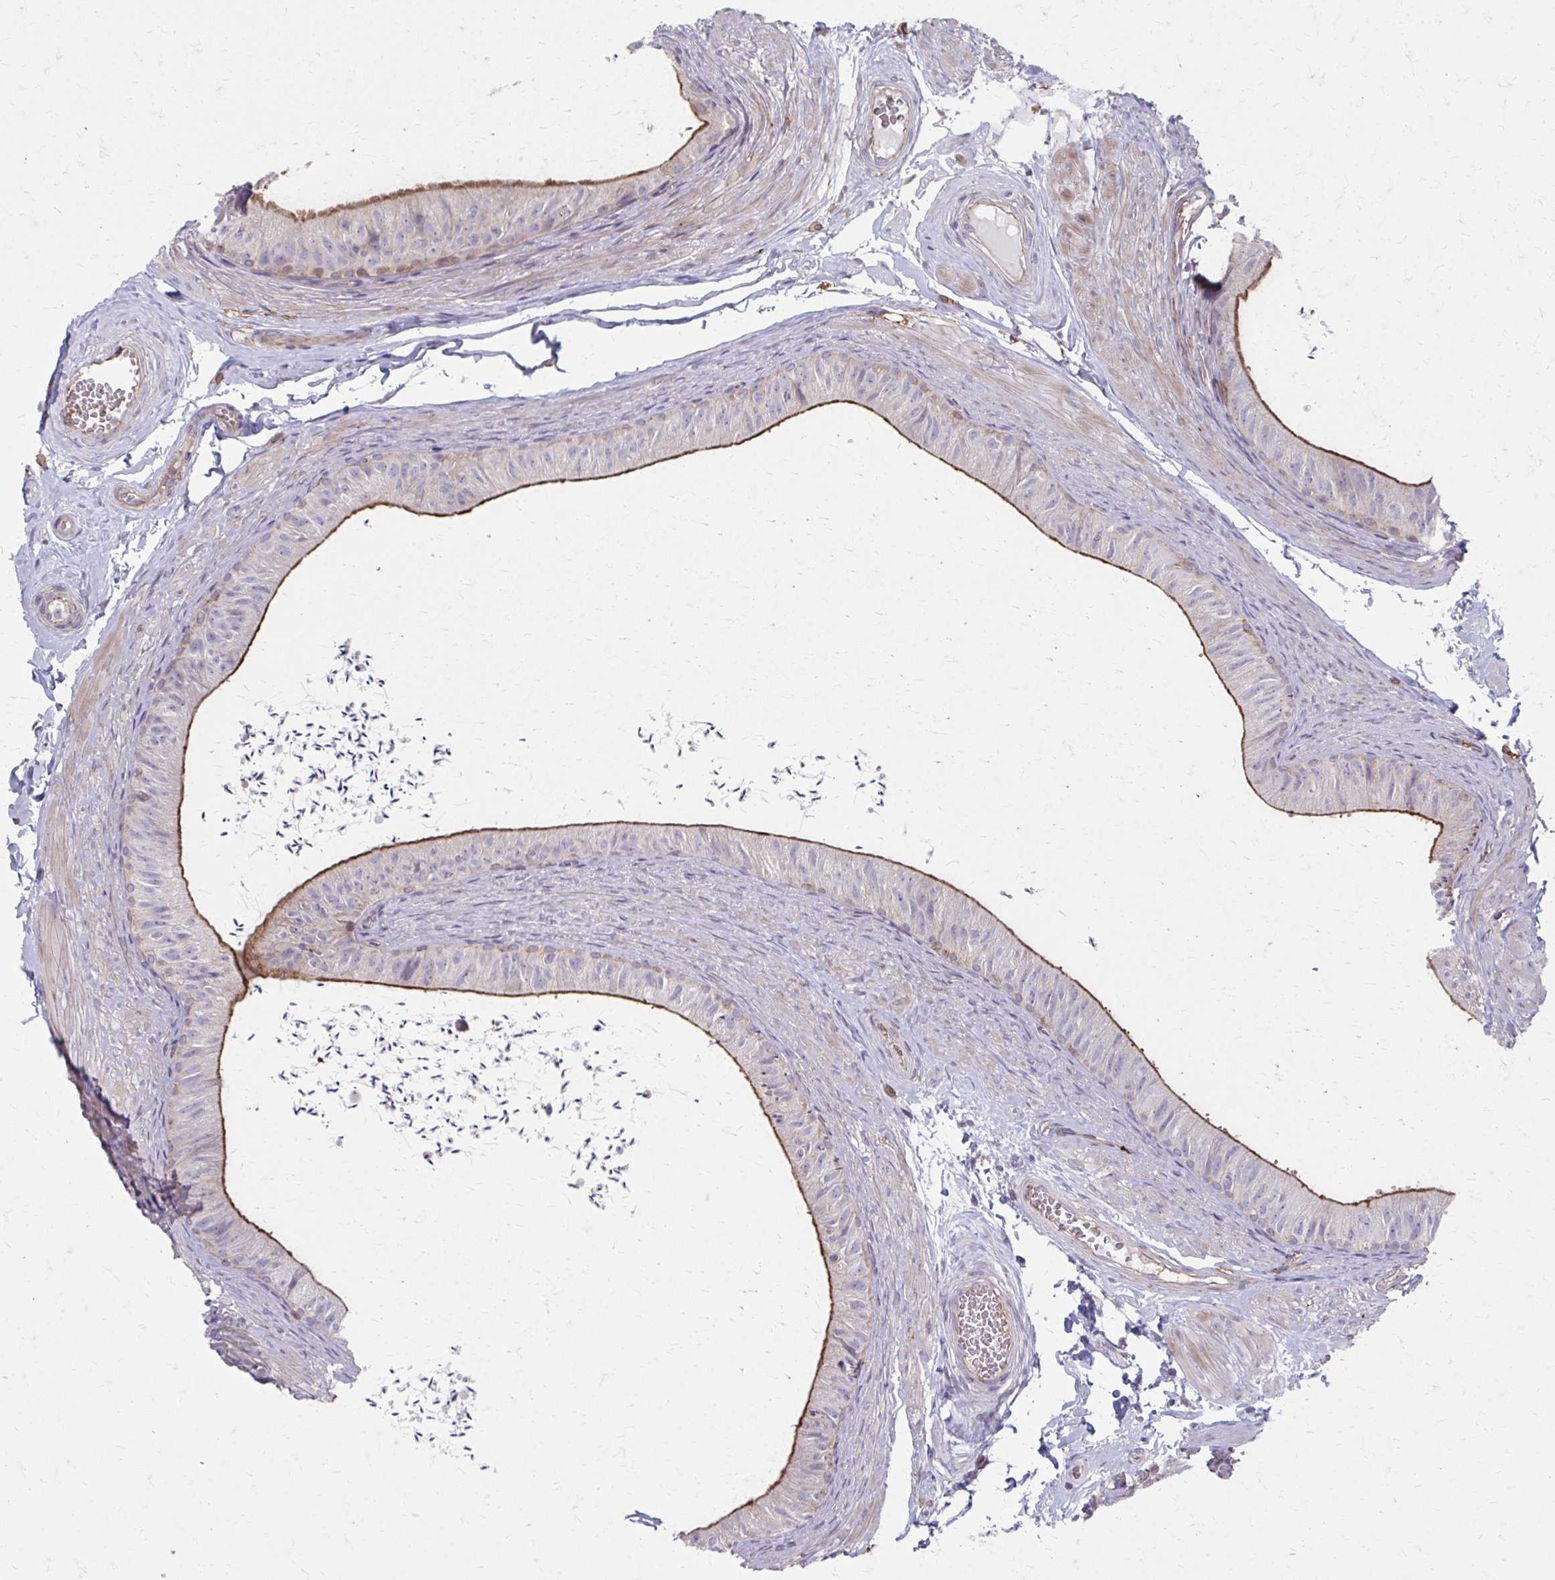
{"staining": {"intensity": "moderate", "quantity": "25%-75%", "location": "cytoplasmic/membranous"}, "tissue": "epididymis", "cell_type": "Glandular cells", "image_type": "normal", "snomed": [{"axis": "morphology", "description": "Normal tissue, NOS"}, {"axis": "topography", "description": "Epididymis, spermatic cord, NOS"}, {"axis": "topography", "description": "Epididymis"}, {"axis": "topography", "description": "Peripheral nerve tissue"}], "caption": "Immunohistochemical staining of unremarkable epididymis shows moderate cytoplasmic/membranous protein positivity in about 25%-75% of glandular cells.", "gene": "MMP14", "patient": {"sex": "male", "age": 29}}